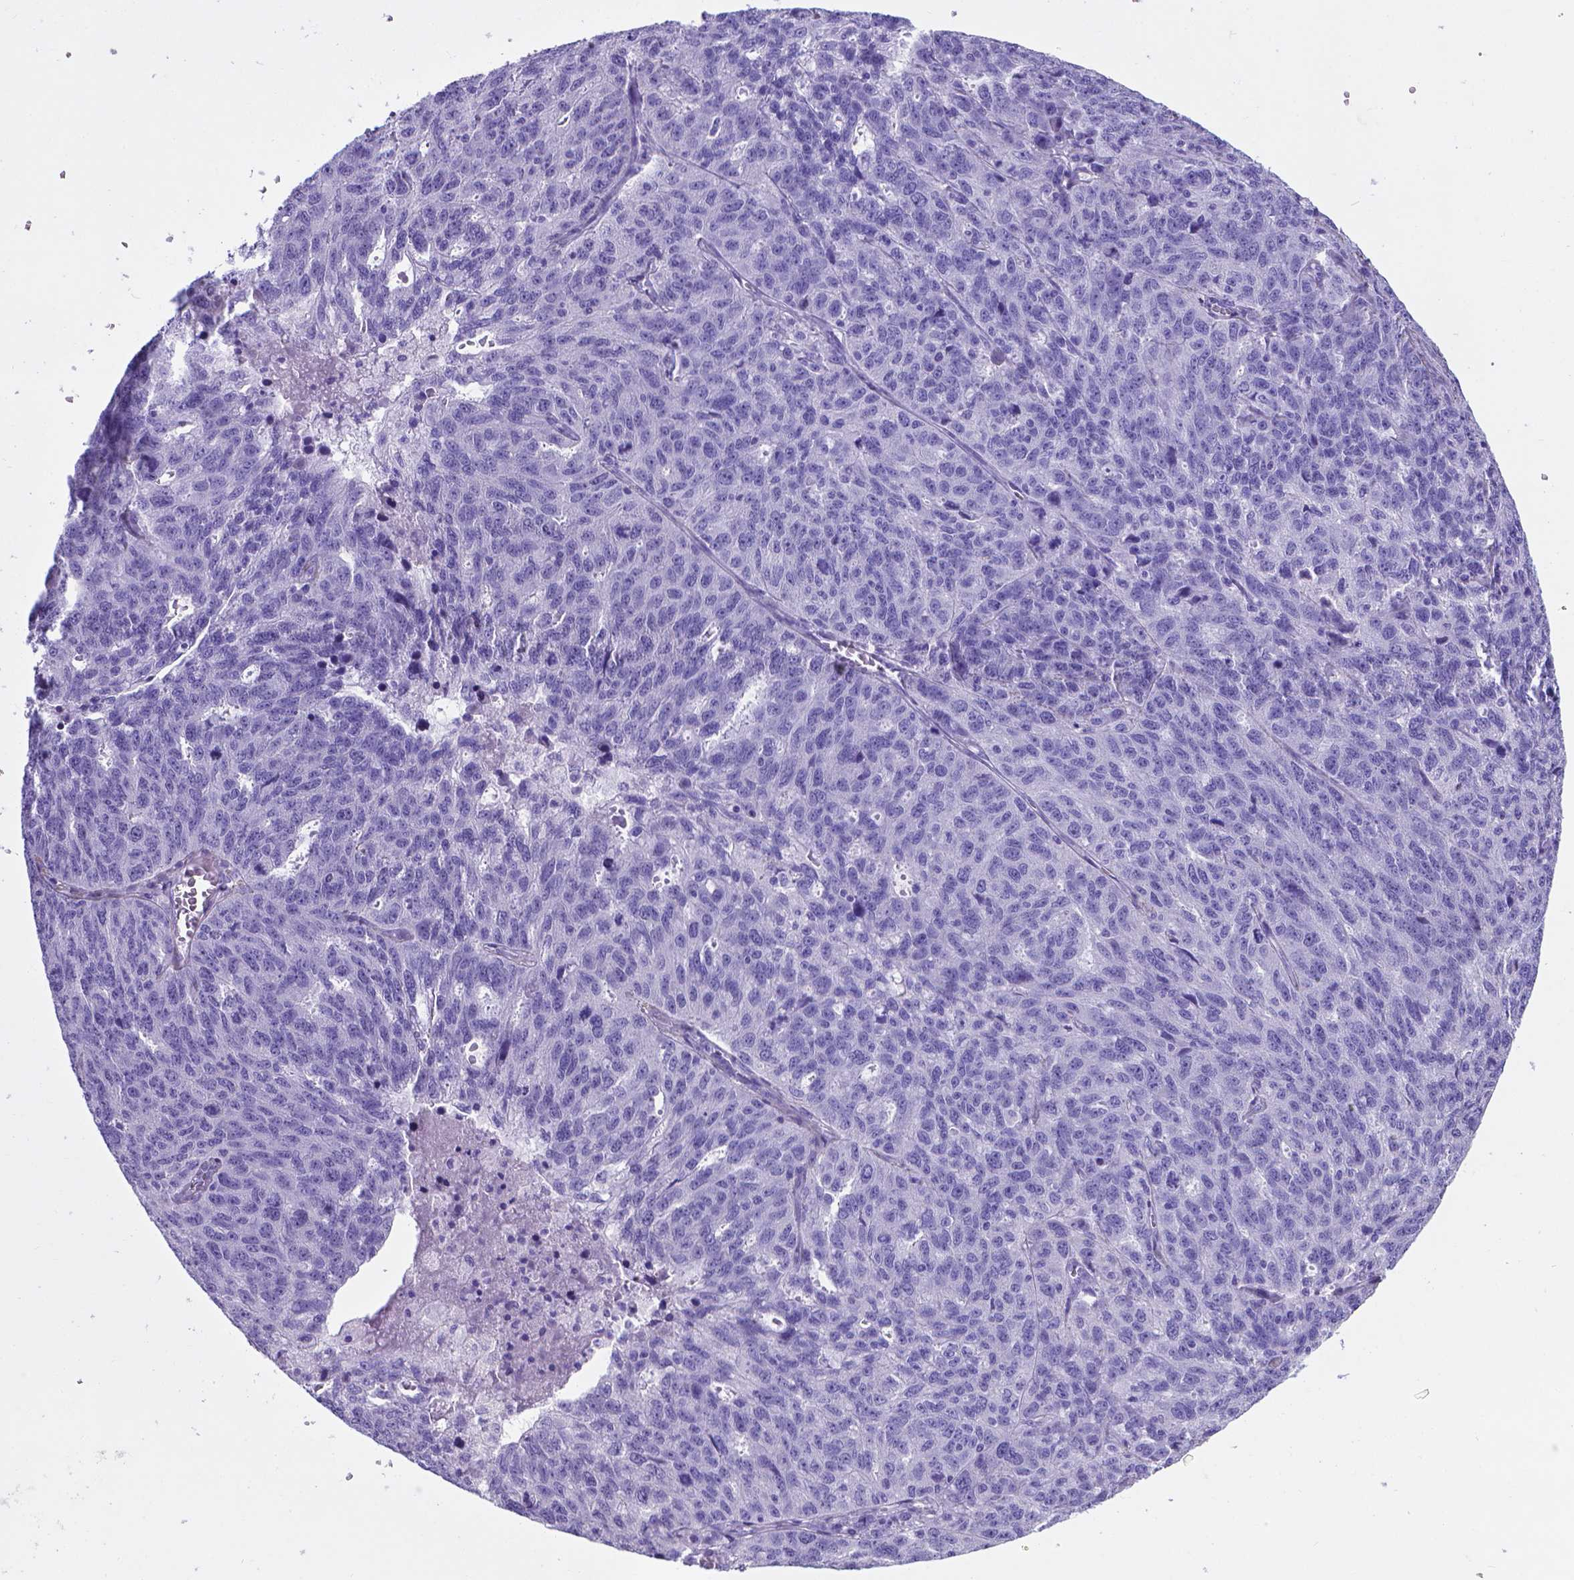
{"staining": {"intensity": "negative", "quantity": "none", "location": "none"}, "tissue": "ovarian cancer", "cell_type": "Tumor cells", "image_type": "cancer", "snomed": [{"axis": "morphology", "description": "Cystadenocarcinoma, serous, NOS"}, {"axis": "topography", "description": "Ovary"}], "caption": "Immunohistochemistry (IHC) micrograph of human ovarian serous cystadenocarcinoma stained for a protein (brown), which displays no positivity in tumor cells.", "gene": "MFAP2", "patient": {"sex": "female", "age": 71}}